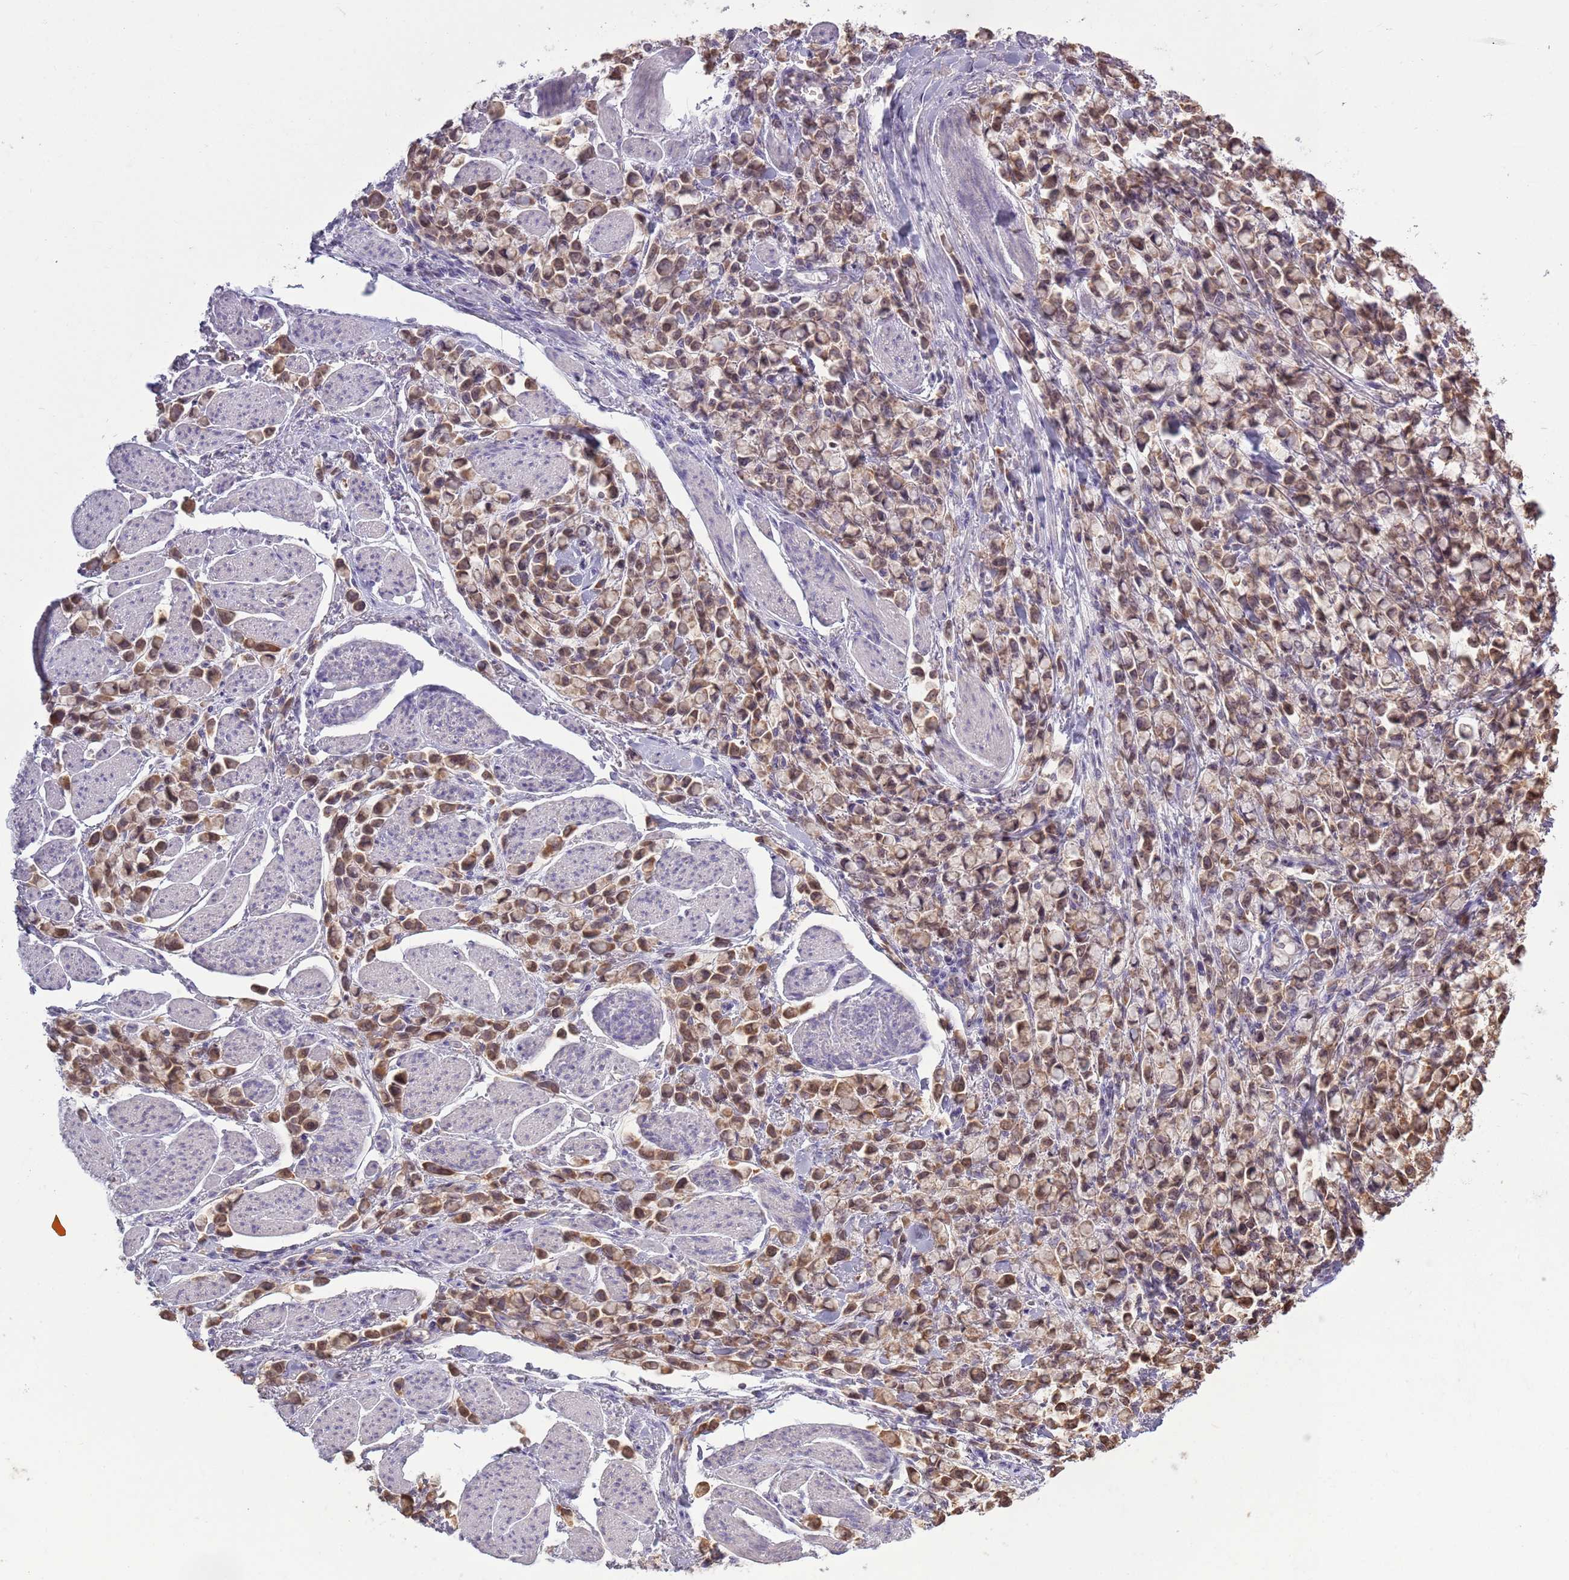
{"staining": {"intensity": "moderate", "quantity": ">75%", "location": "cytoplasmic/membranous"}, "tissue": "stomach cancer", "cell_type": "Tumor cells", "image_type": "cancer", "snomed": [{"axis": "morphology", "description": "Adenocarcinoma, NOS"}, {"axis": "topography", "description": "Stomach"}], "caption": "This is an image of immunohistochemistry (IHC) staining of adenocarcinoma (stomach), which shows moderate positivity in the cytoplasmic/membranous of tumor cells.", "gene": "RPL17-C18orf32", "patient": {"sex": "female", "age": 81}}